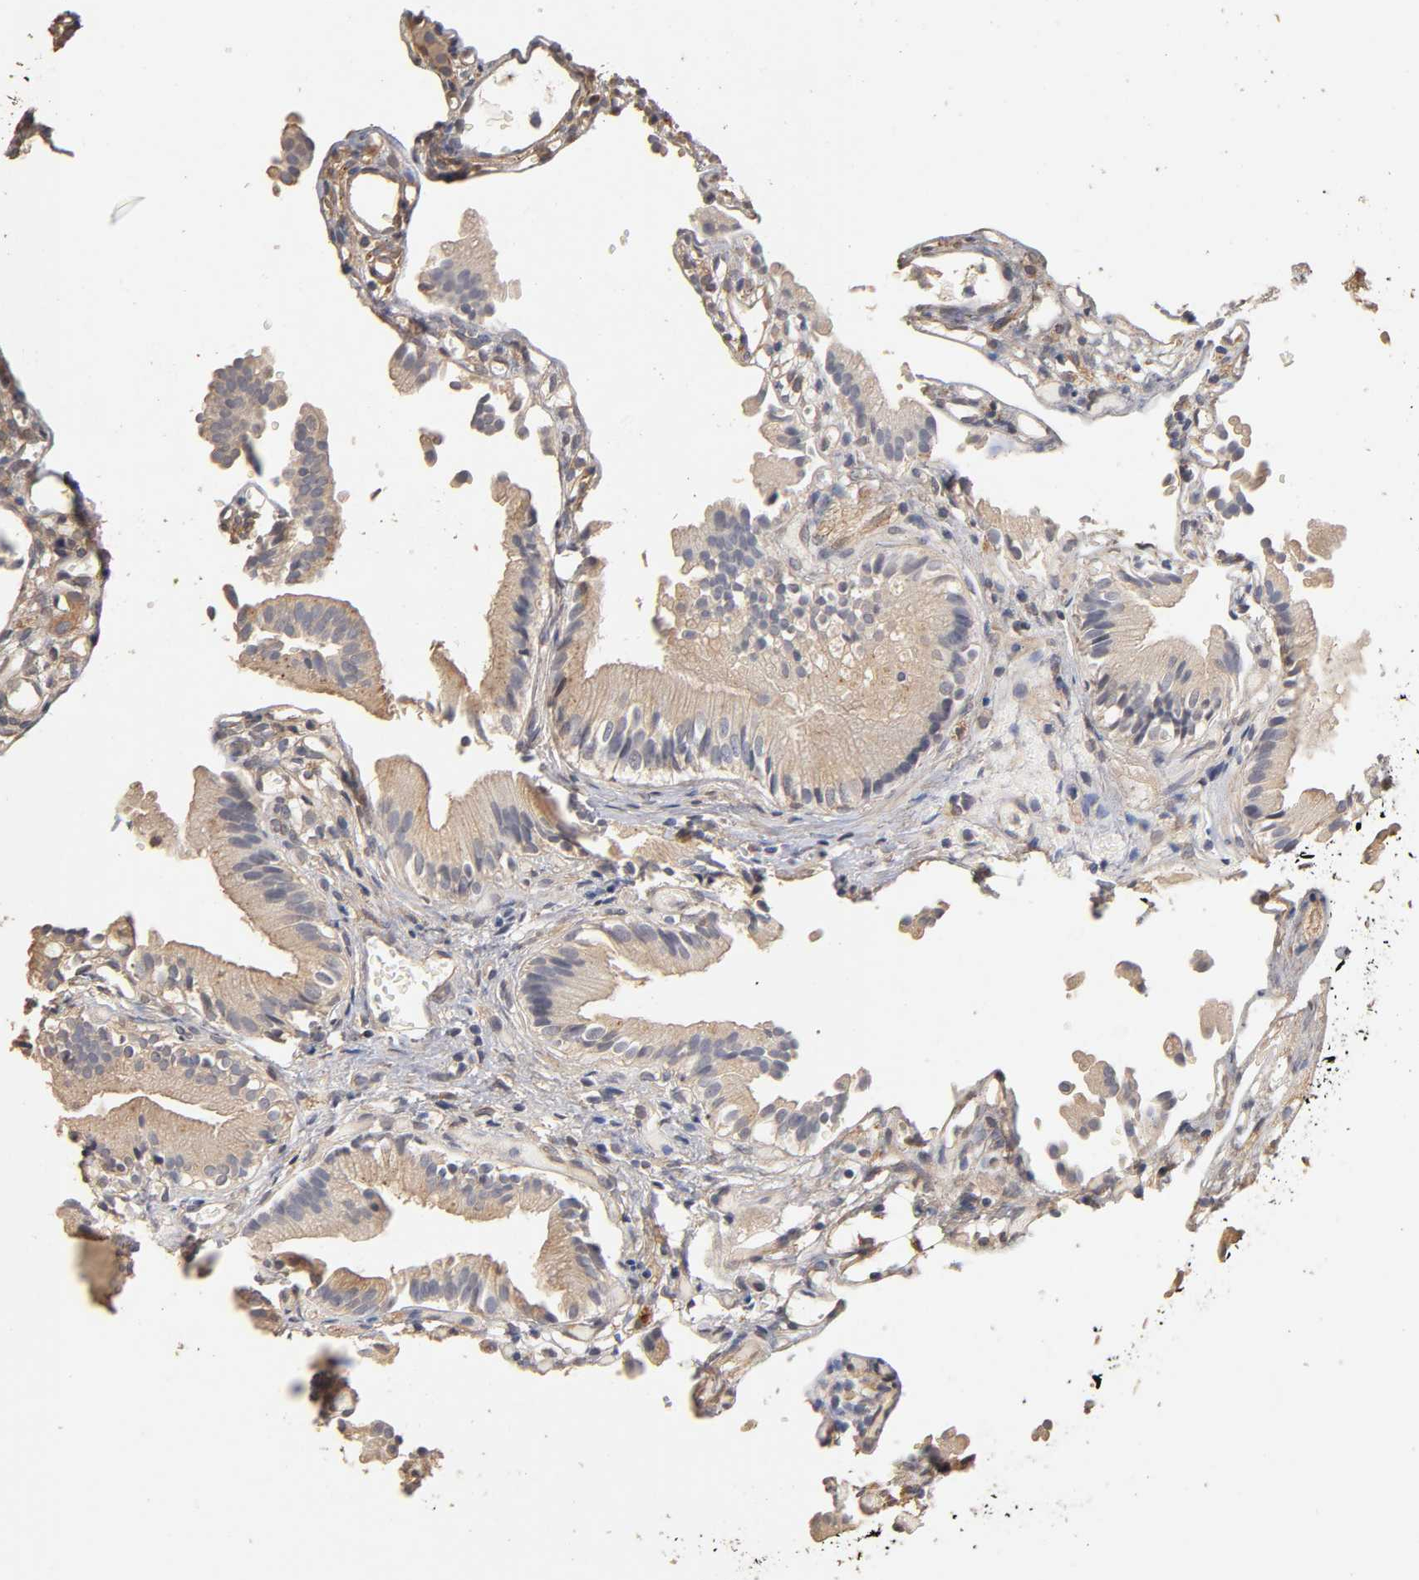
{"staining": {"intensity": "weak", "quantity": ">75%", "location": "cytoplasmic/membranous"}, "tissue": "gallbladder", "cell_type": "Glandular cells", "image_type": "normal", "snomed": [{"axis": "morphology", "description": "Normal tissue, NOS"}, {"axis": "topography", "description": "Gallbladder"}], "caption": "Gallbladder stained for a protein (brown) displays weak cytoplasmic/membranous positive expression in approximately >75% of glandular cells.", "gene": "VSIG4", "patient": {"sex": "male", "age": 65}}